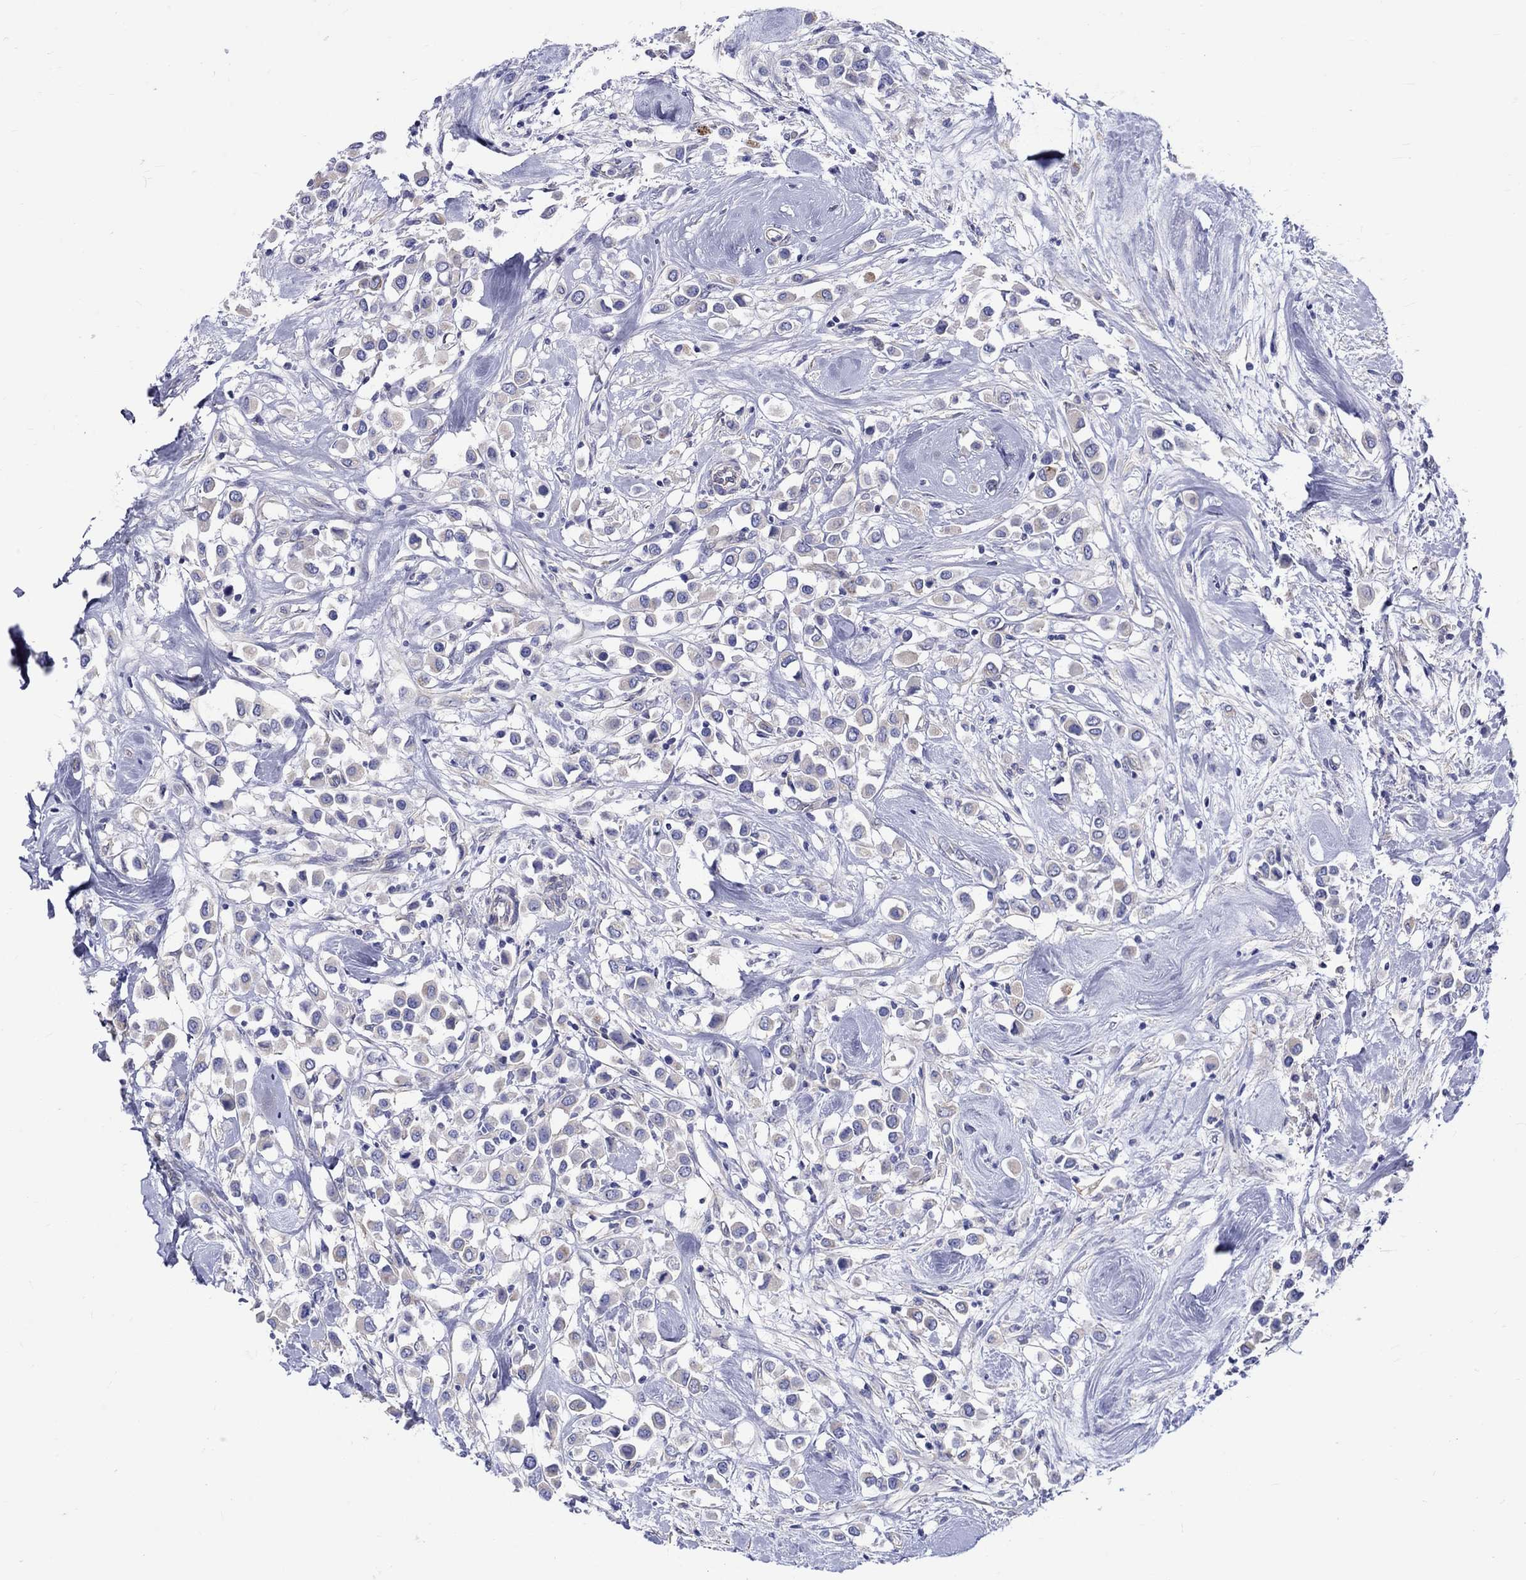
{"staining": {"intensity": "negative", "quantity": "none", "location": "none"}, "tissue": "breast cancer", "cell_type": "Tumor cells", "image_type": "cancer", "snomed": [{"axis": "morphology", "description": "Duct carcinoma"}, {"axis": "topography", "description": "Breast"}], "caption": "Immunohistochemistry of human invasive ductal carcinoma (breast) demonstrates no staining in tumor cells.", "gene": "SH2D7", "patient": {"sex": "female", "age": 61}}